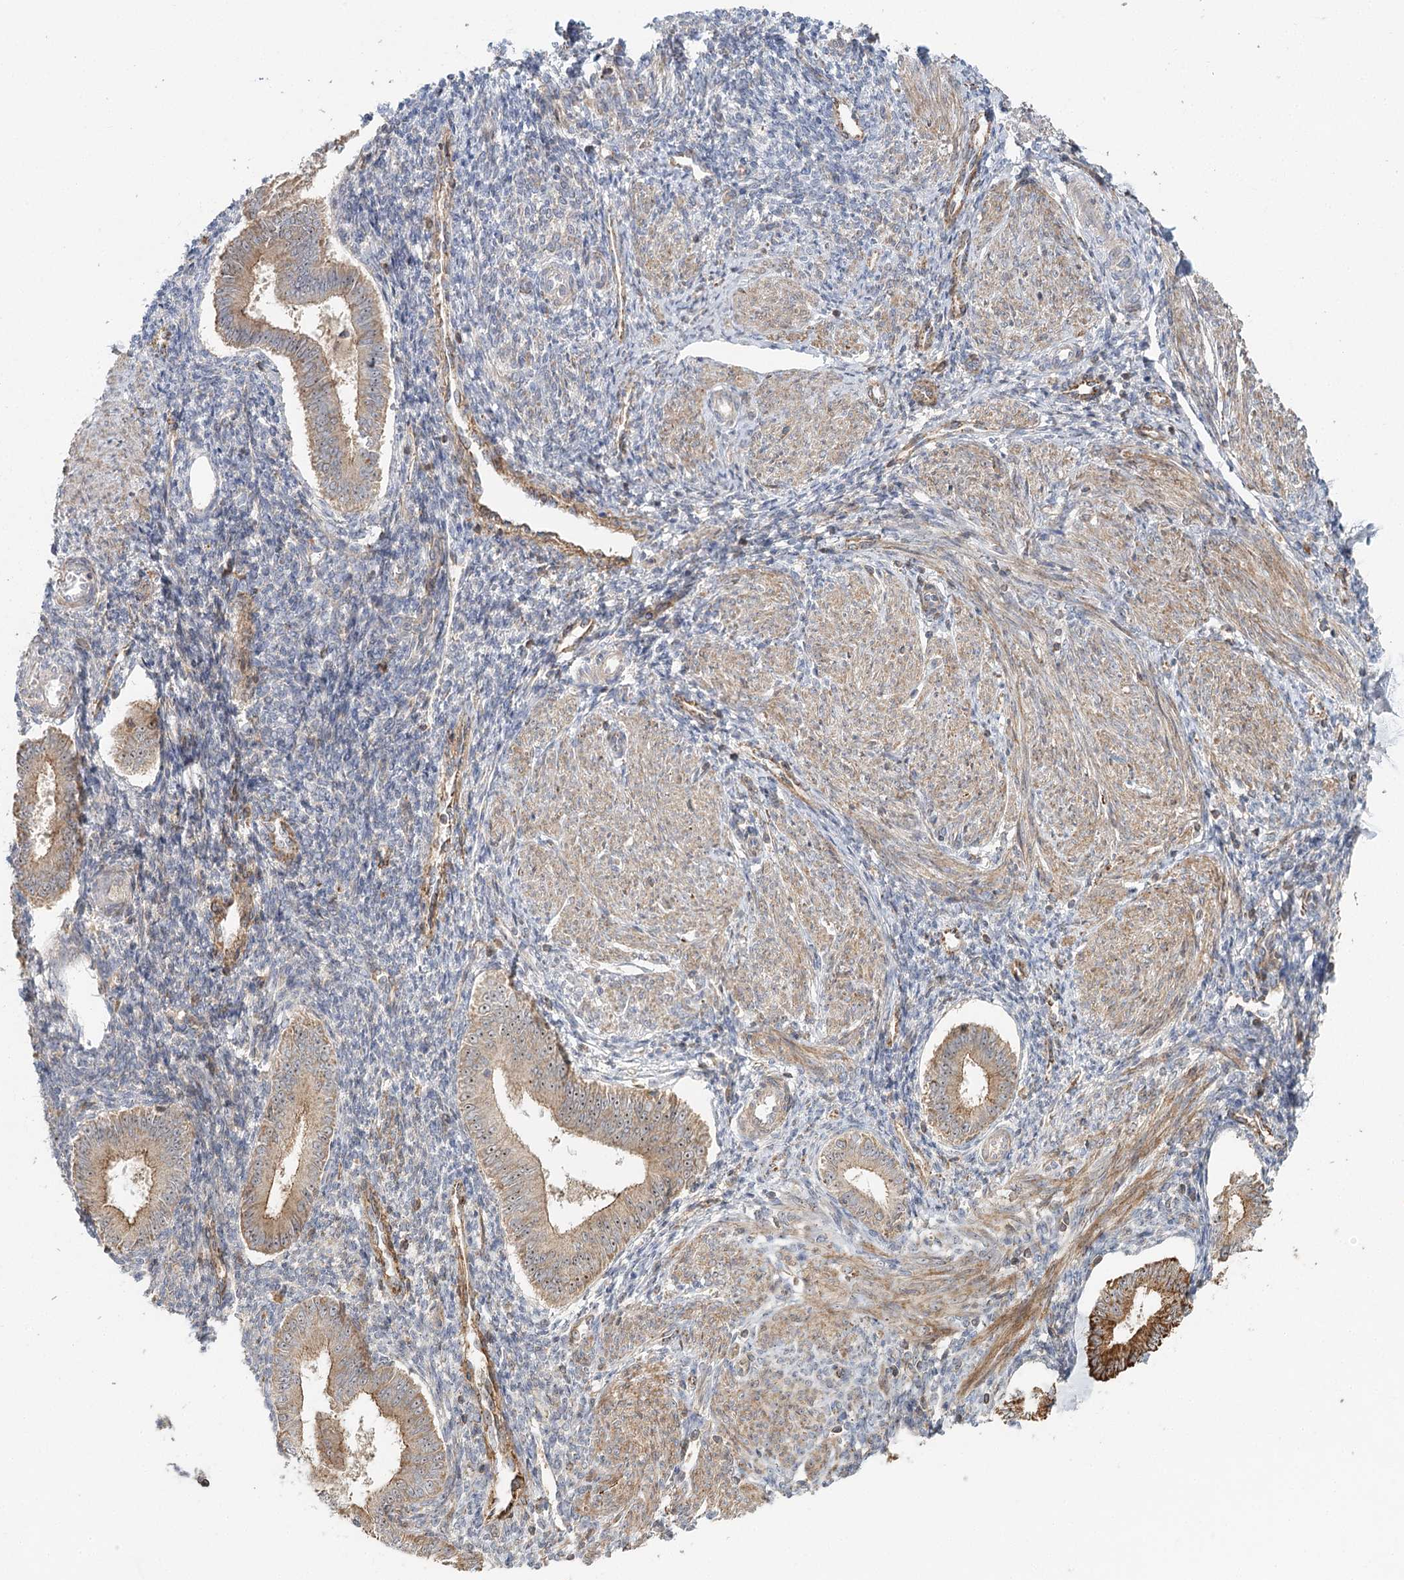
{"staining": {"intensity": "moderate", "quantity": "25%-75%", "location": "cytoplasmic/membranous"}, "tissue": "endometrium", "cell_type": "Cells in endometrial stroma", "image_type": "normal", "snomed": [{"axis": "morphology", "description": "Normal tissue, NOS"}, {"axis": "topography", "description": "Uterus"}, {"axis": "topography", "description": "Endometrium"}], "caption": "Endometrium stained for a protein (brown) reveals moderate cytoplasmic/membranous positive positivity in approximately 25%-75% of cells in endometrial stroma.", "gene": "ENSG00000273217", "patient": {"sex": "female", "age": 48}}